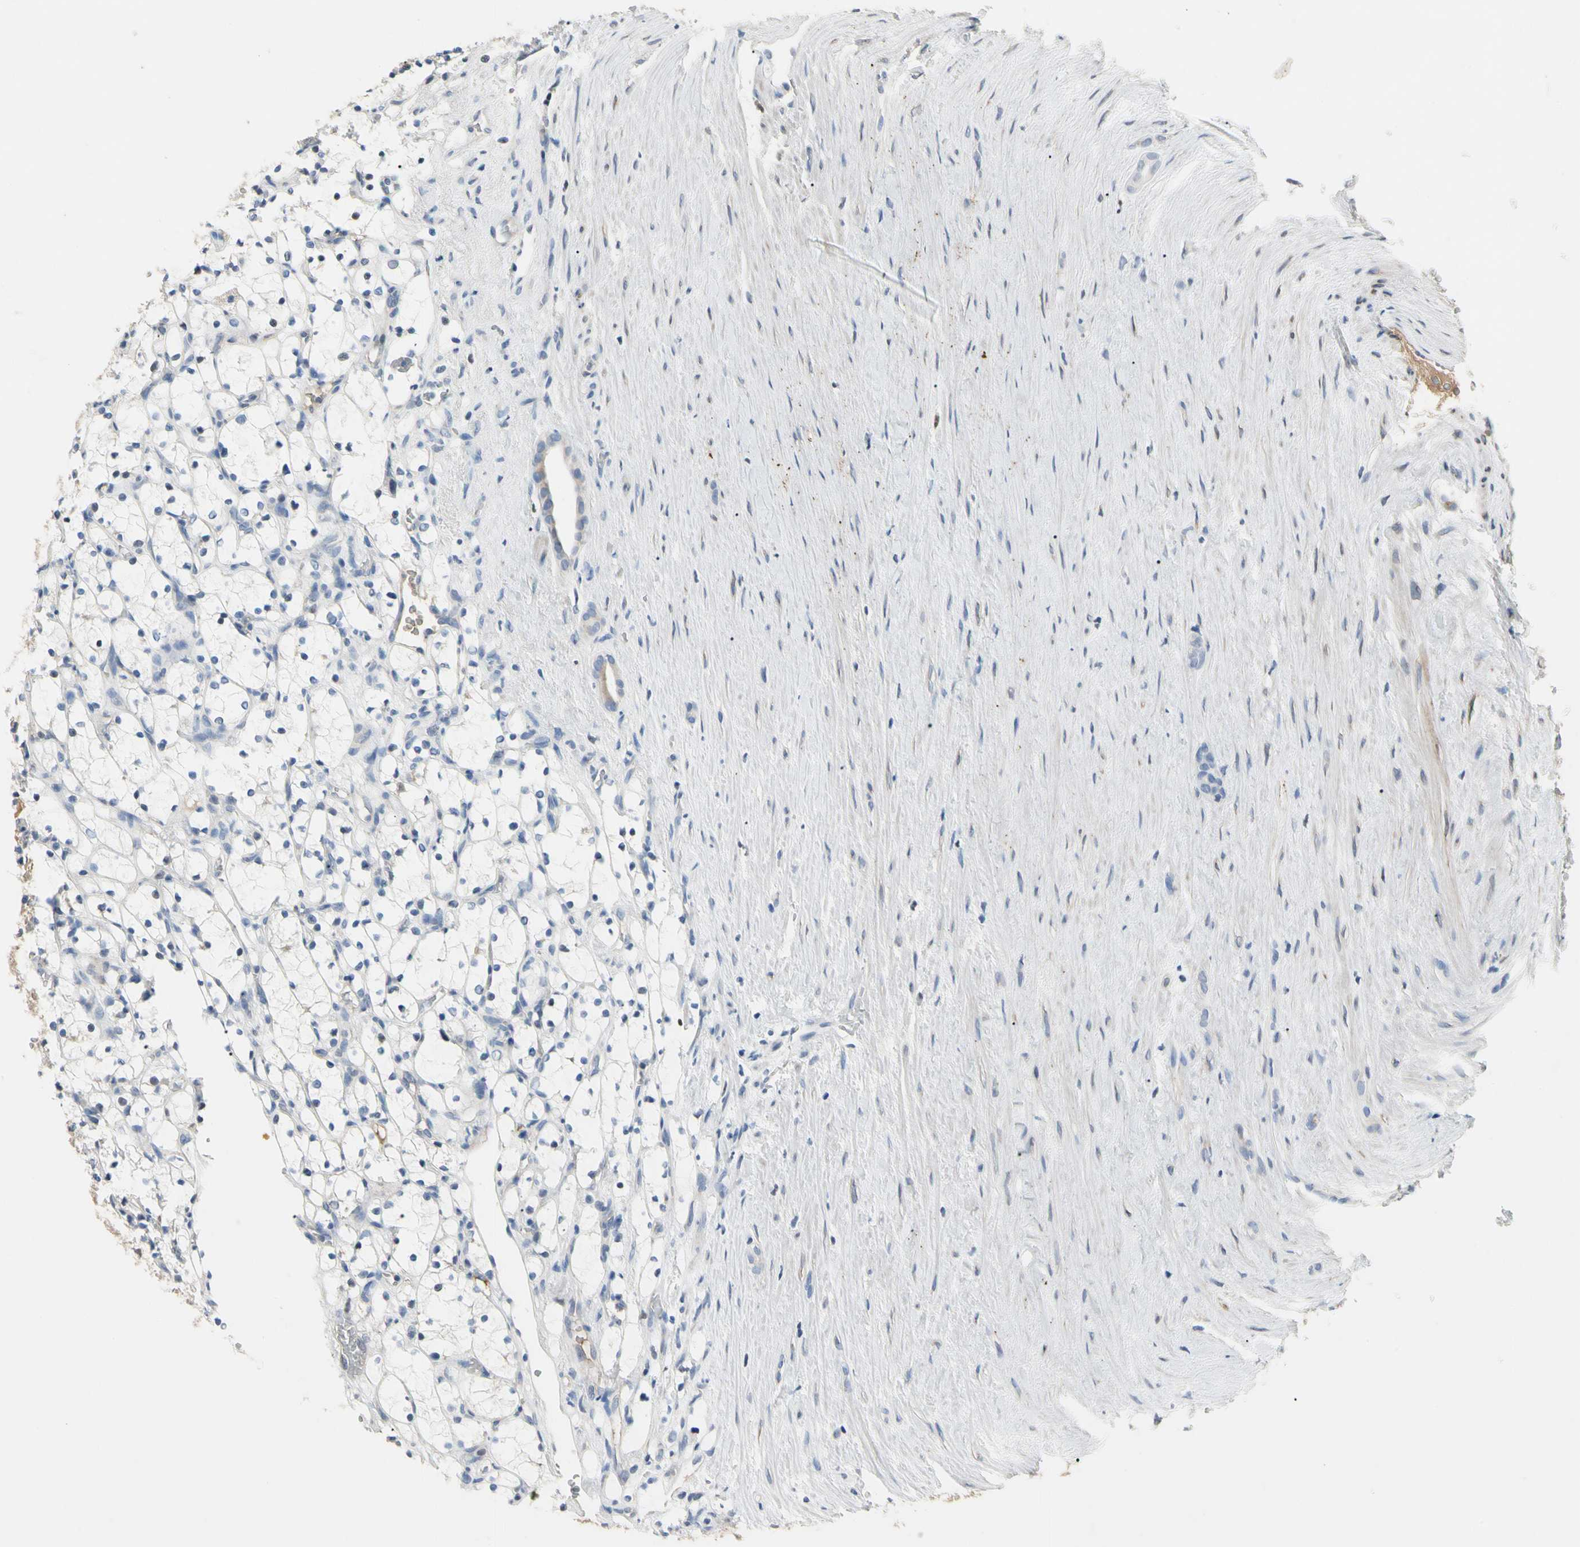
{"staining": {"intensity": "negative", "quantity": "none", "location": "none"}, "tissue": "renal cancer", "cell_type": "Tumor cells", "image_type": "cancer", "snomed": [{"axis": "morphology", "description": "Adenocarcinoma, NOS"}, {"axis": "topography", "description": "Kidney"}], "caption": "A high-resolution histopathology image shows immunohistochemistry (IHC) staining of renal cancer (adenocarcinoma), which reveals no significant expression in tumor cells.", "gene": "ECRG4", "patient": {"sex": "female", "age": 69}}